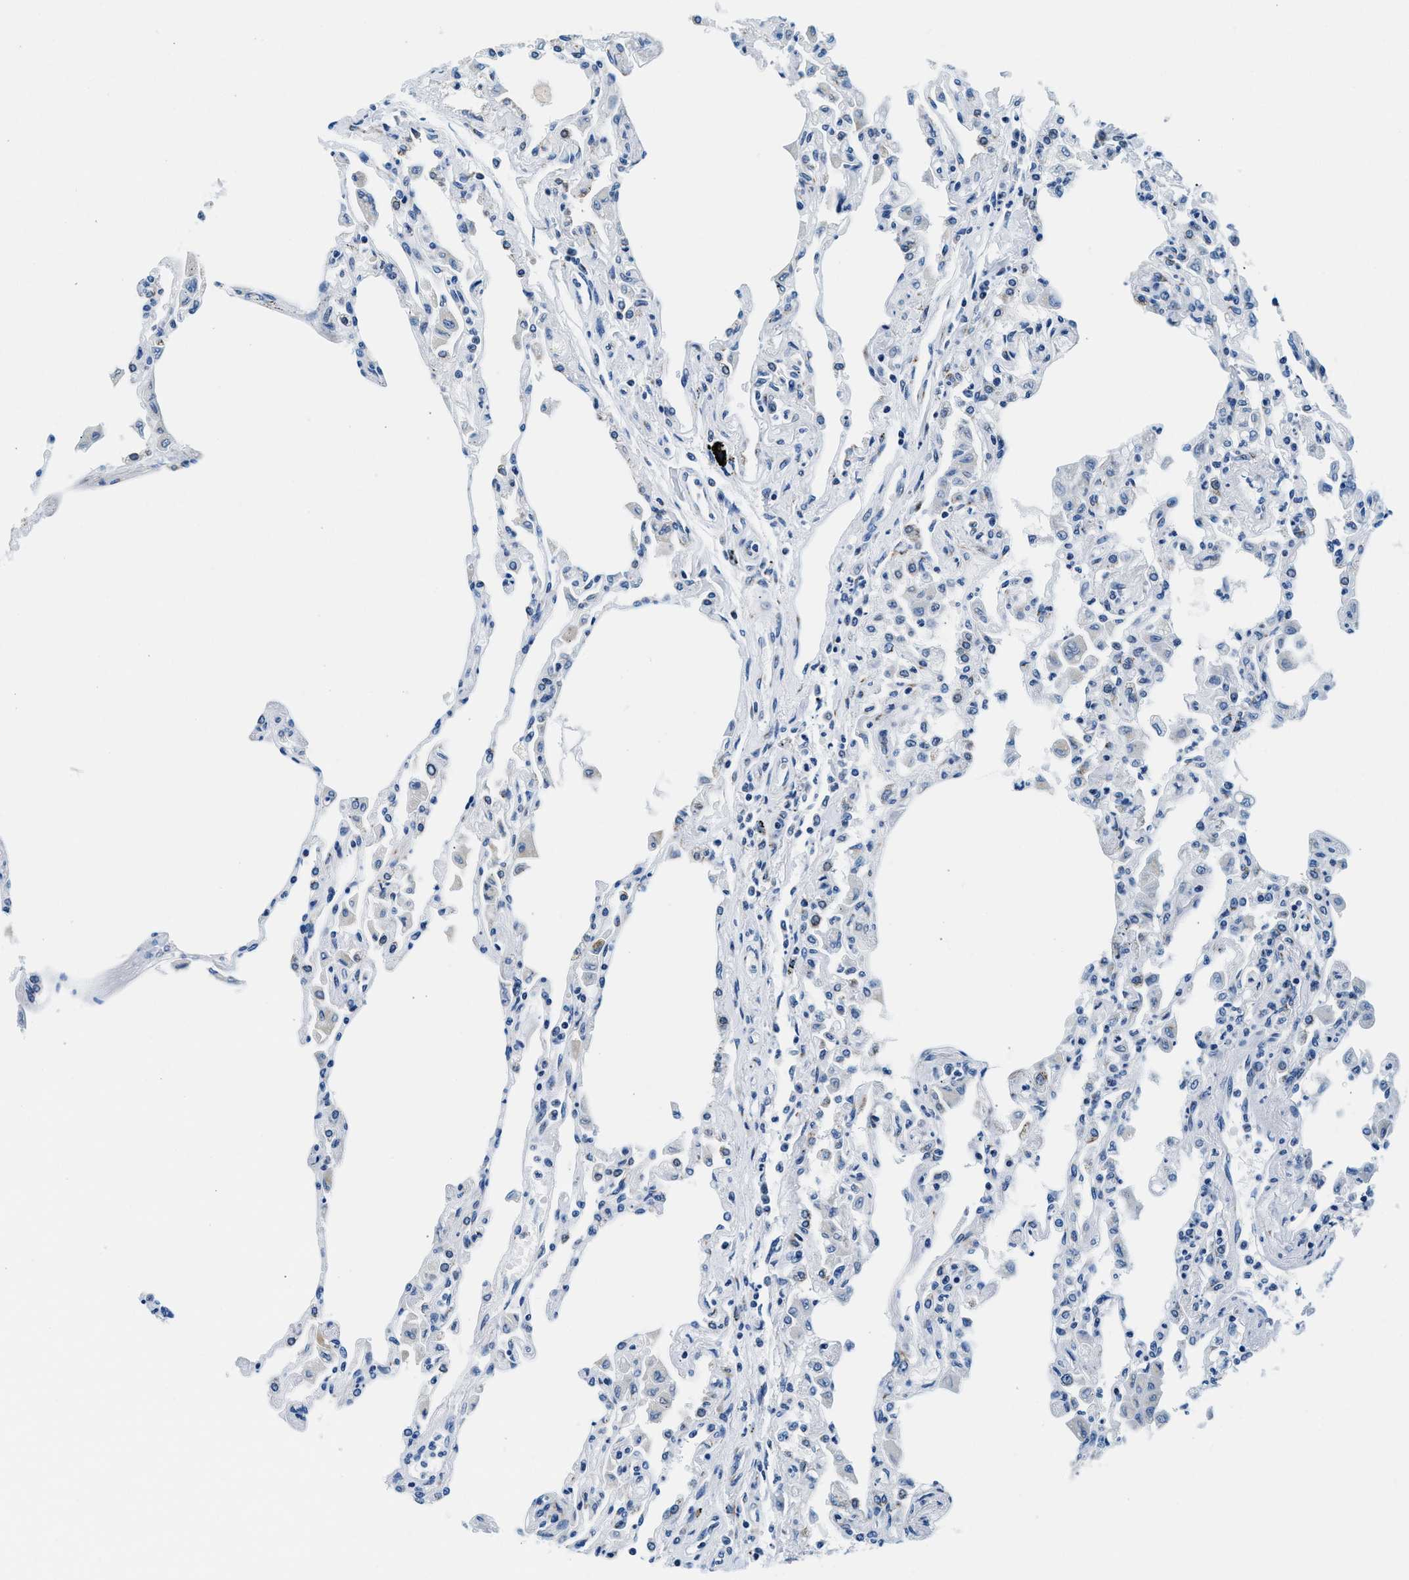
{"staining": {"intensity": "negative", "quantity": "none", "location": "none"}, "tissue": "lung", "cell_type": "Alveolar cells", "image_type": "normal", "snomed": [{"axis": "morphology", "description": "Normal tissue, NOS"}, {"axis": "topography", "description": "Bronchus"}, {"axis": "topography", "description": "Lung"}], "caption": "Histopathology image shows no protein positivity in alveolar cells of unremarkable lung. (Brightfield microscopy of DAB (3,3'-diaminobenzidine) IHC at high magnification).", "gene": "VPS53", "patient": {"sex": "female", "age": 49}}